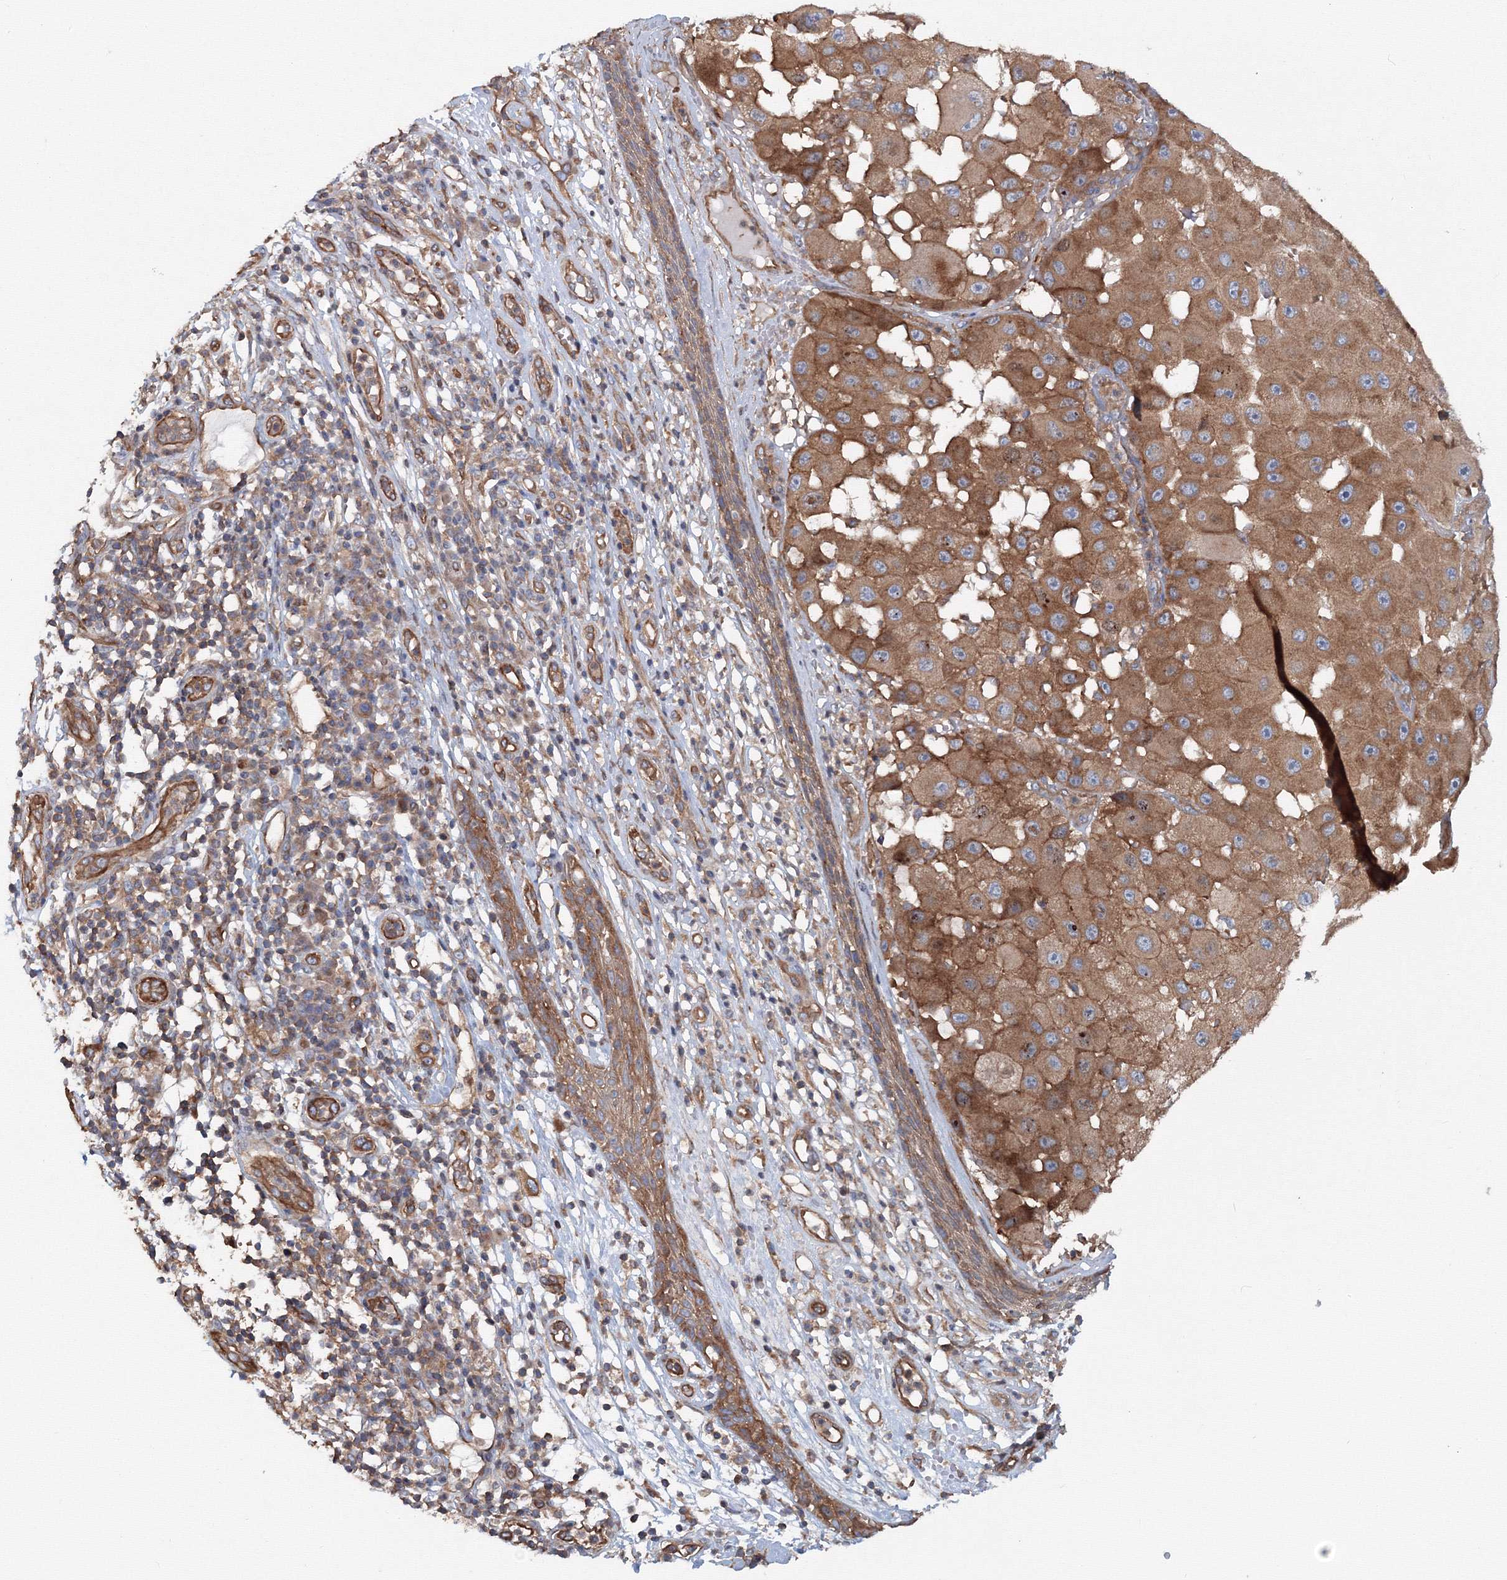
{"staining": {"intensity": "moderate", "quantity": ">75%", "location": "cytoplasmic/membranous"}, "tissue": "melanoma", "cell_type": "Tumor cells", "image_type": "cancer", "snomed": [{"axis": "morphology", "description": "Malignant melanoma, NOS"}, {"axis": "topography", "description": "Skin"}], "caption": "Brown immunohistochemical staining in human malignant melanoma demonstrates moderate cytoplasmic/membranous positivity in approximately >75% of tumor cells.", "gene": "EXOC1", "patient": {"sex": "female", "age": 81}}